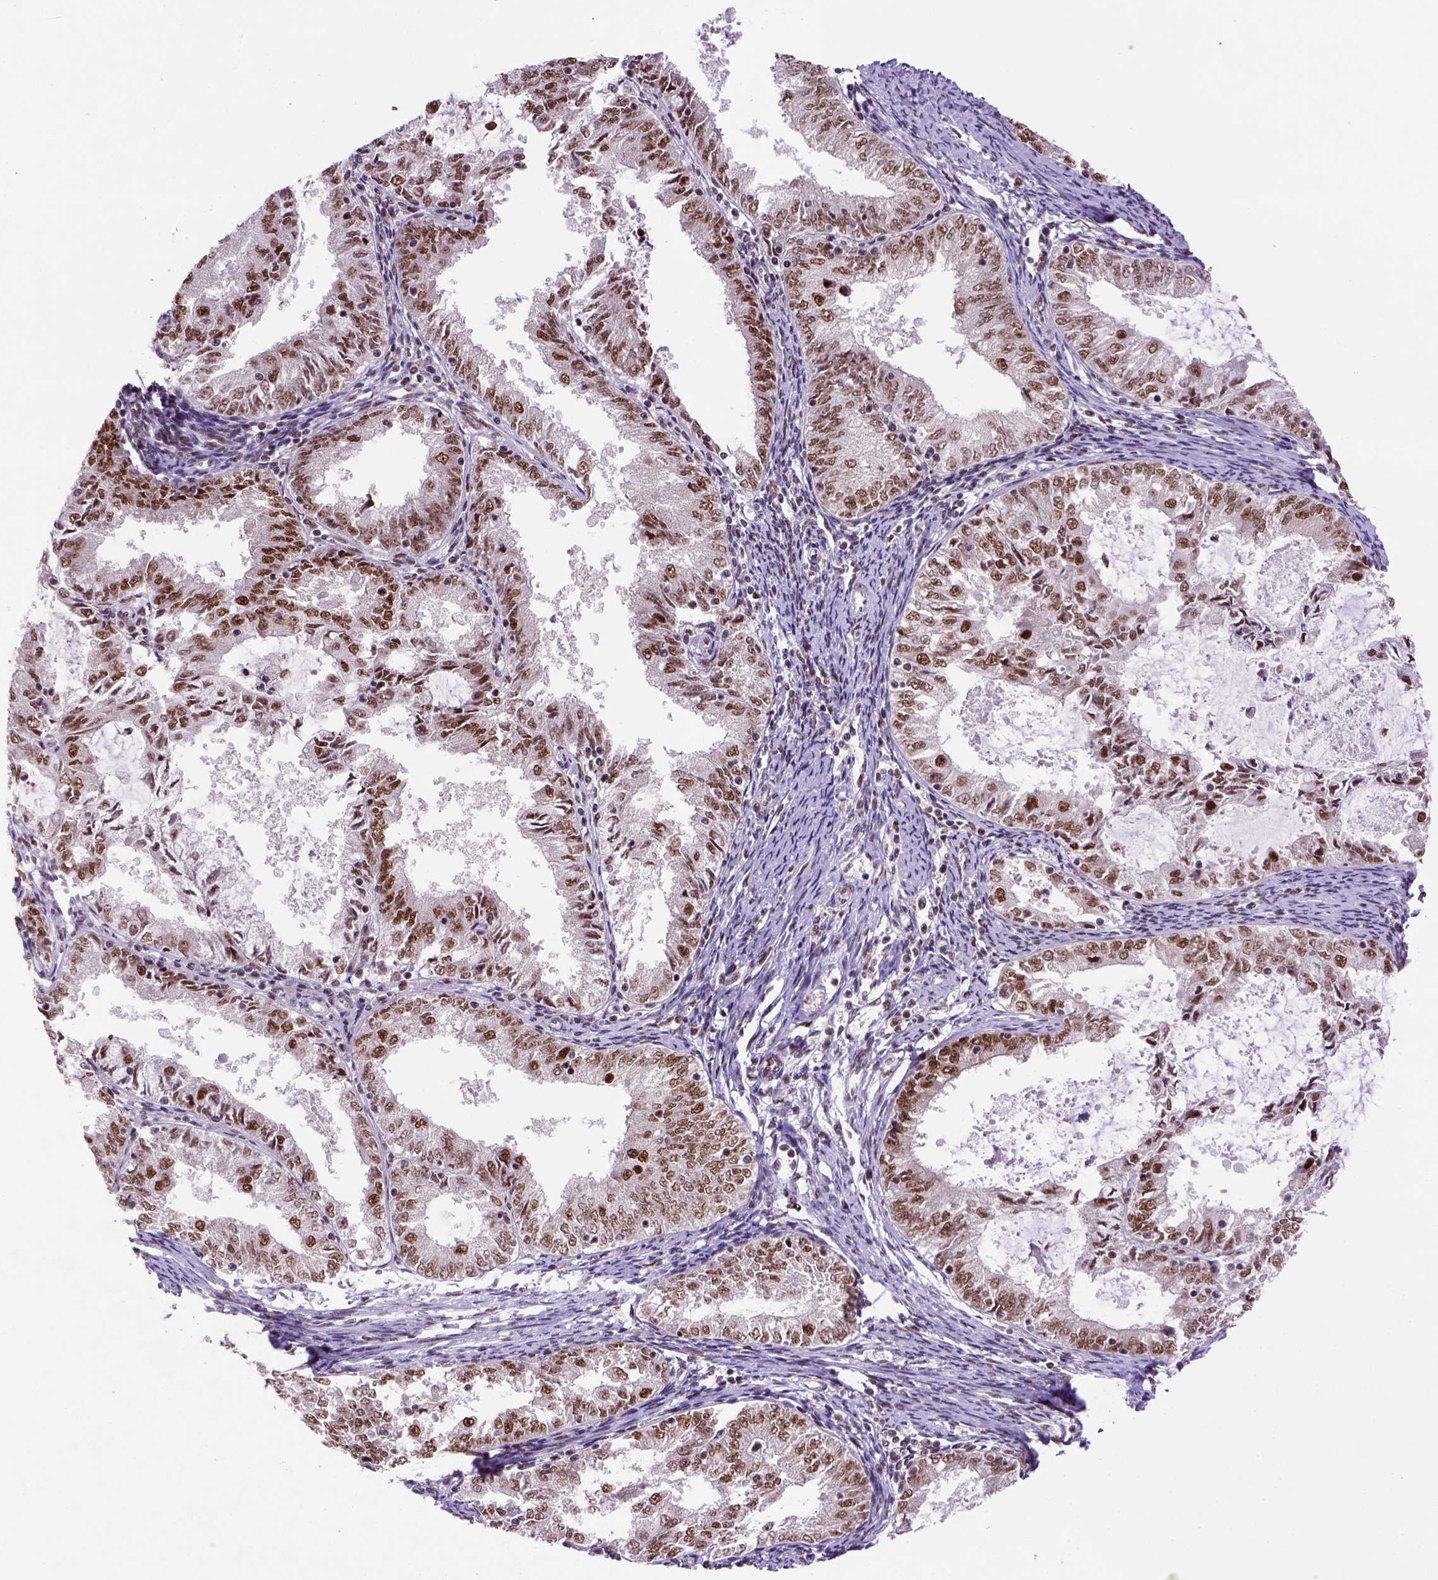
{"staining": {"intensity": "moderate", "quantity": ">75%", "location": "cytoplasmic/membranous"}, "tissue": "endometrial cancer", "cell_type": "Tumor cells", "image_type": "cancer", "snomed": [{"axis": "morphology", "description": "Adenocarcinoma, NOS"}, {"axis": "topography", "description": "Endometrium"}], "caption": "Endometrial cancer (adenocarcinoma) was stained to show a protein in brown. There is medium levels of moderate cytoplasmic/membranous positivity in approximately >75% of tumor cells.", "gene": "NSMCE2", "patient": {"sex": "female", "age": 57}}